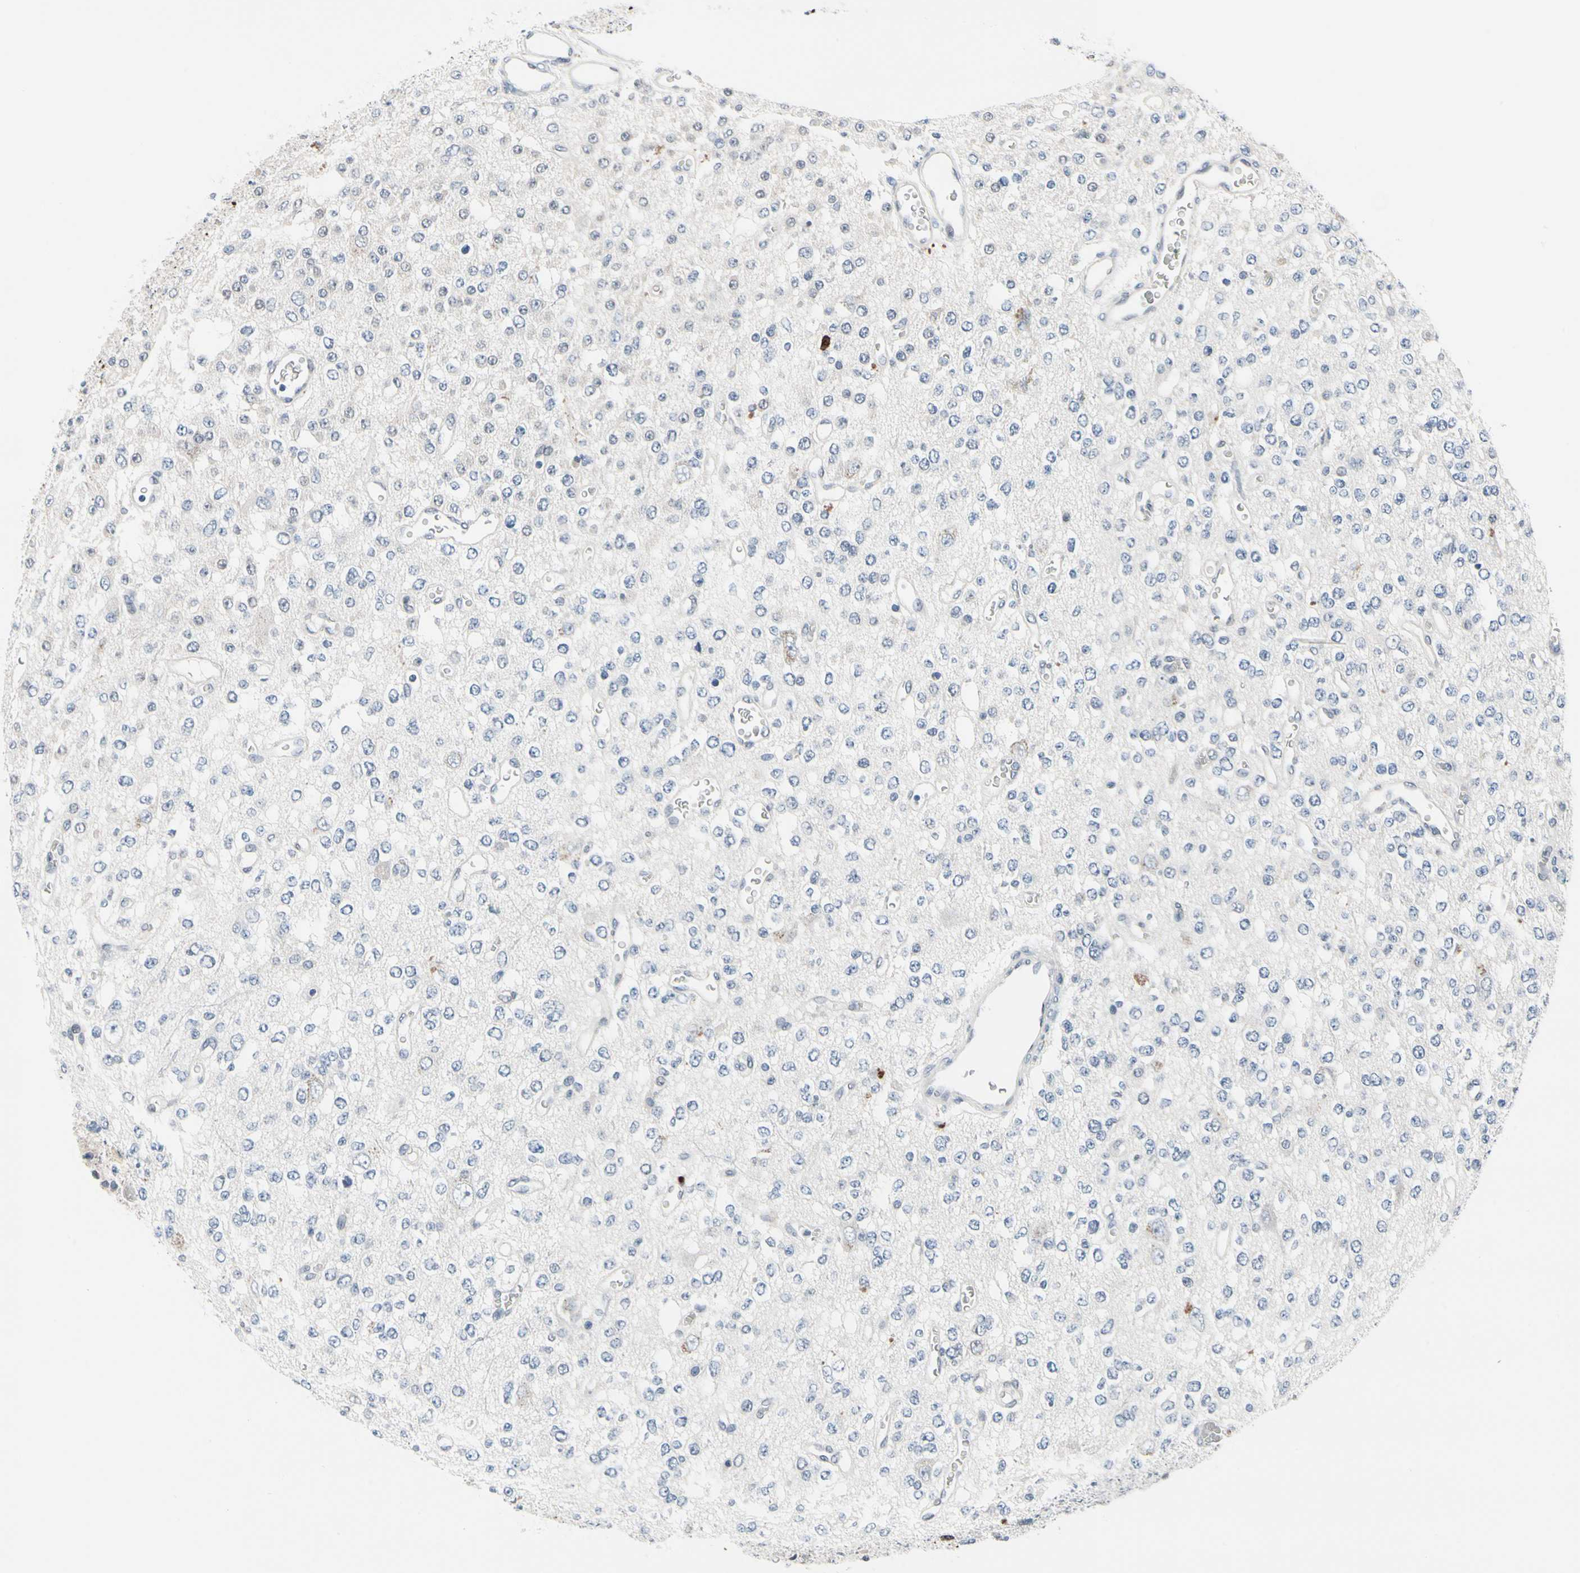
{"staining": {"intensity": "negative", "quantity": "none", "location": "none"}, "tissue": "glioma", "cell_type": "Tumor cells", "image_type": "cancer", "snomed": [{"axis": "morphology", "description": "Glioma, malignant, Low grade"}, {"axis": "topography", "description": "Brain"}], "caption": "An image of glioma stained for a protein exhibits no brown staining in tumor cells.", "gene": "TXN", "patient": {"sex": "male", "age": 38}}